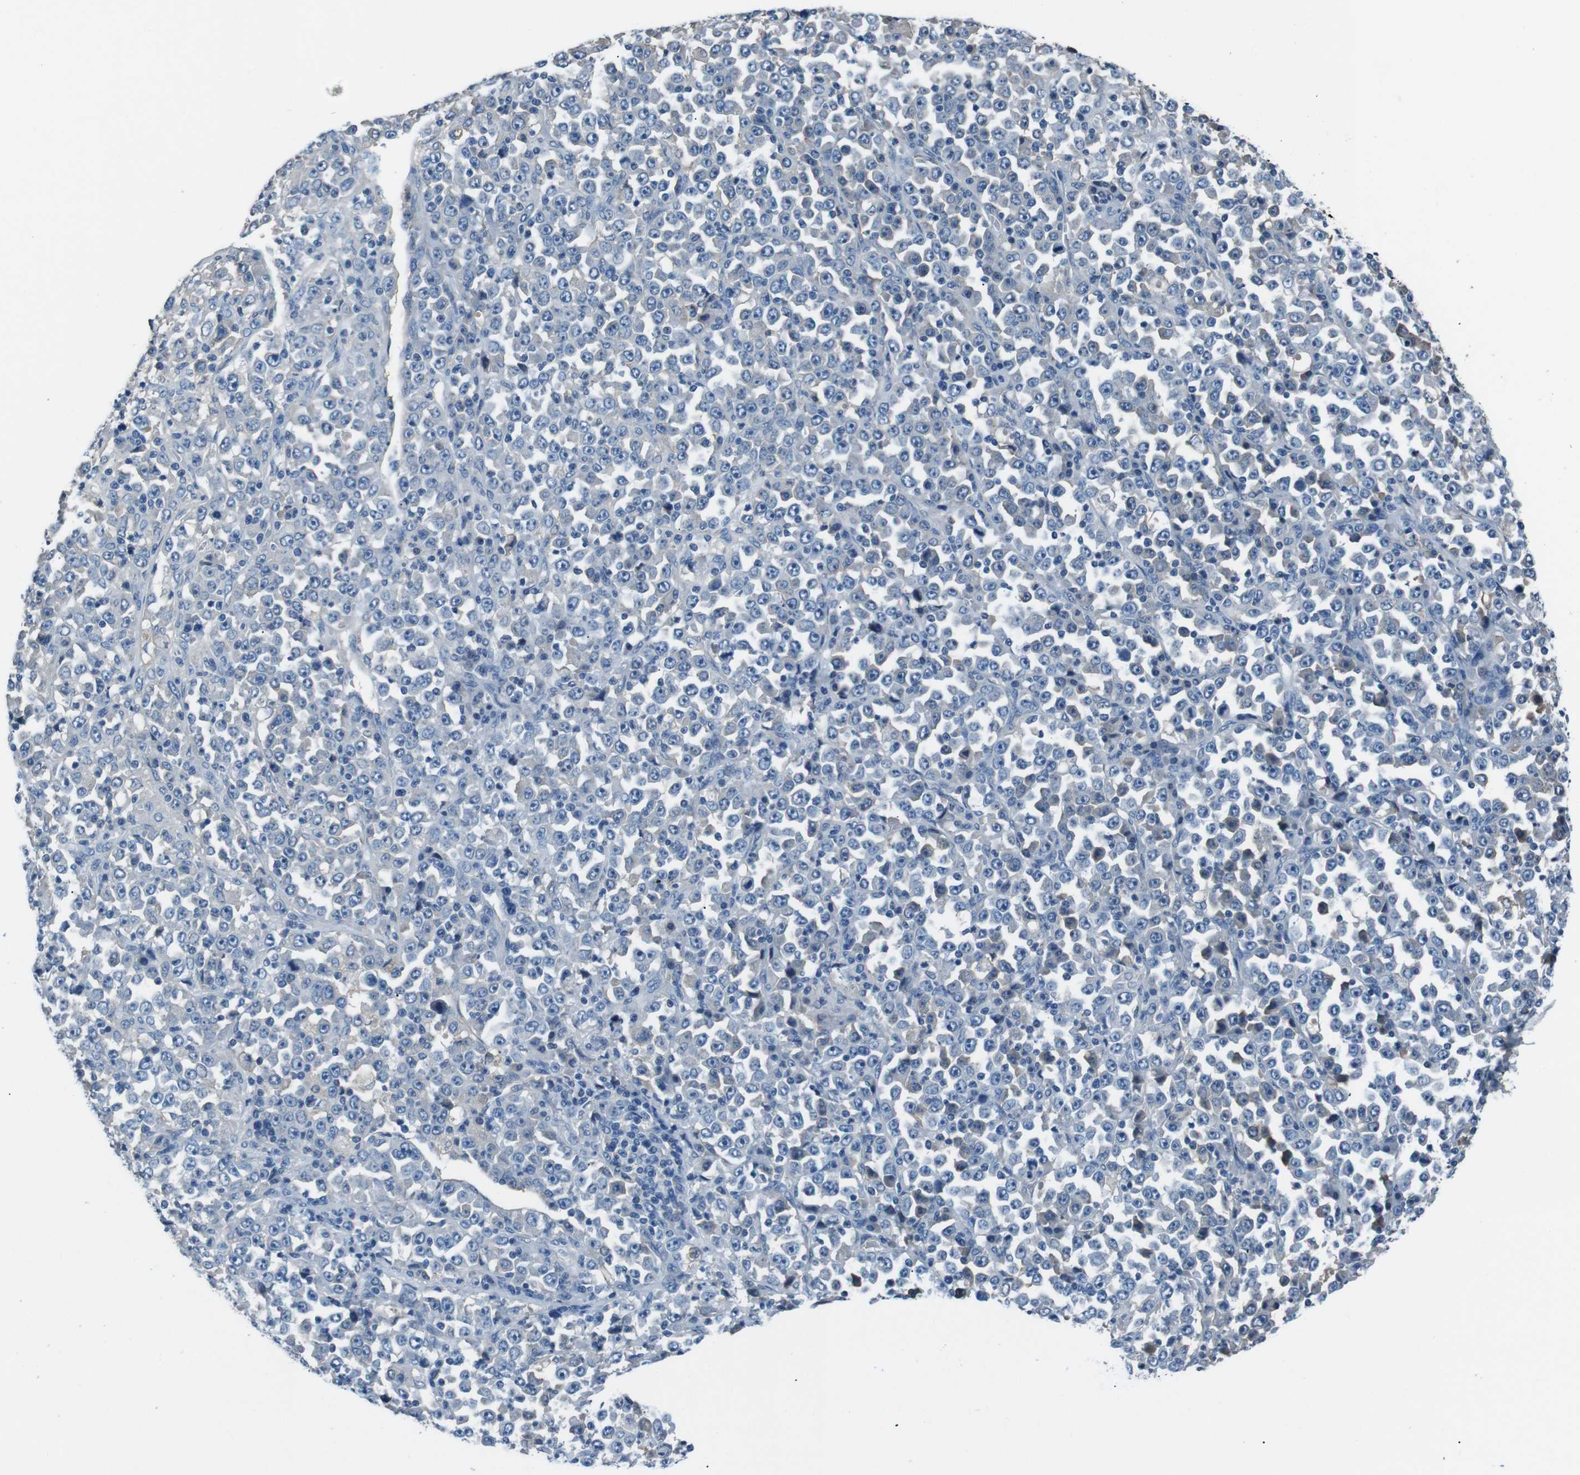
{"staining": {"intensity": "negative", "quantity": "none", "location": "none"}, "tissue": "stomach cancer", "cell_type": "Tumor cells", "image_type": "cancer", "snomed": [{"axis": "morphology", "description": "Normal tissue, NOS"}, {"axis": "morphology", "description": "Adenocarcinoma, NOS"}, {"axis": "topography", "description": "Stomach, upper"}, {"axis": "topography", "description": "Stomach"}], "caption": "There is no significant positivity in tumor cells of stomach adenocarcinoma.", "gene": "LEP", "patient": {"sex": "male", "age": 59}}